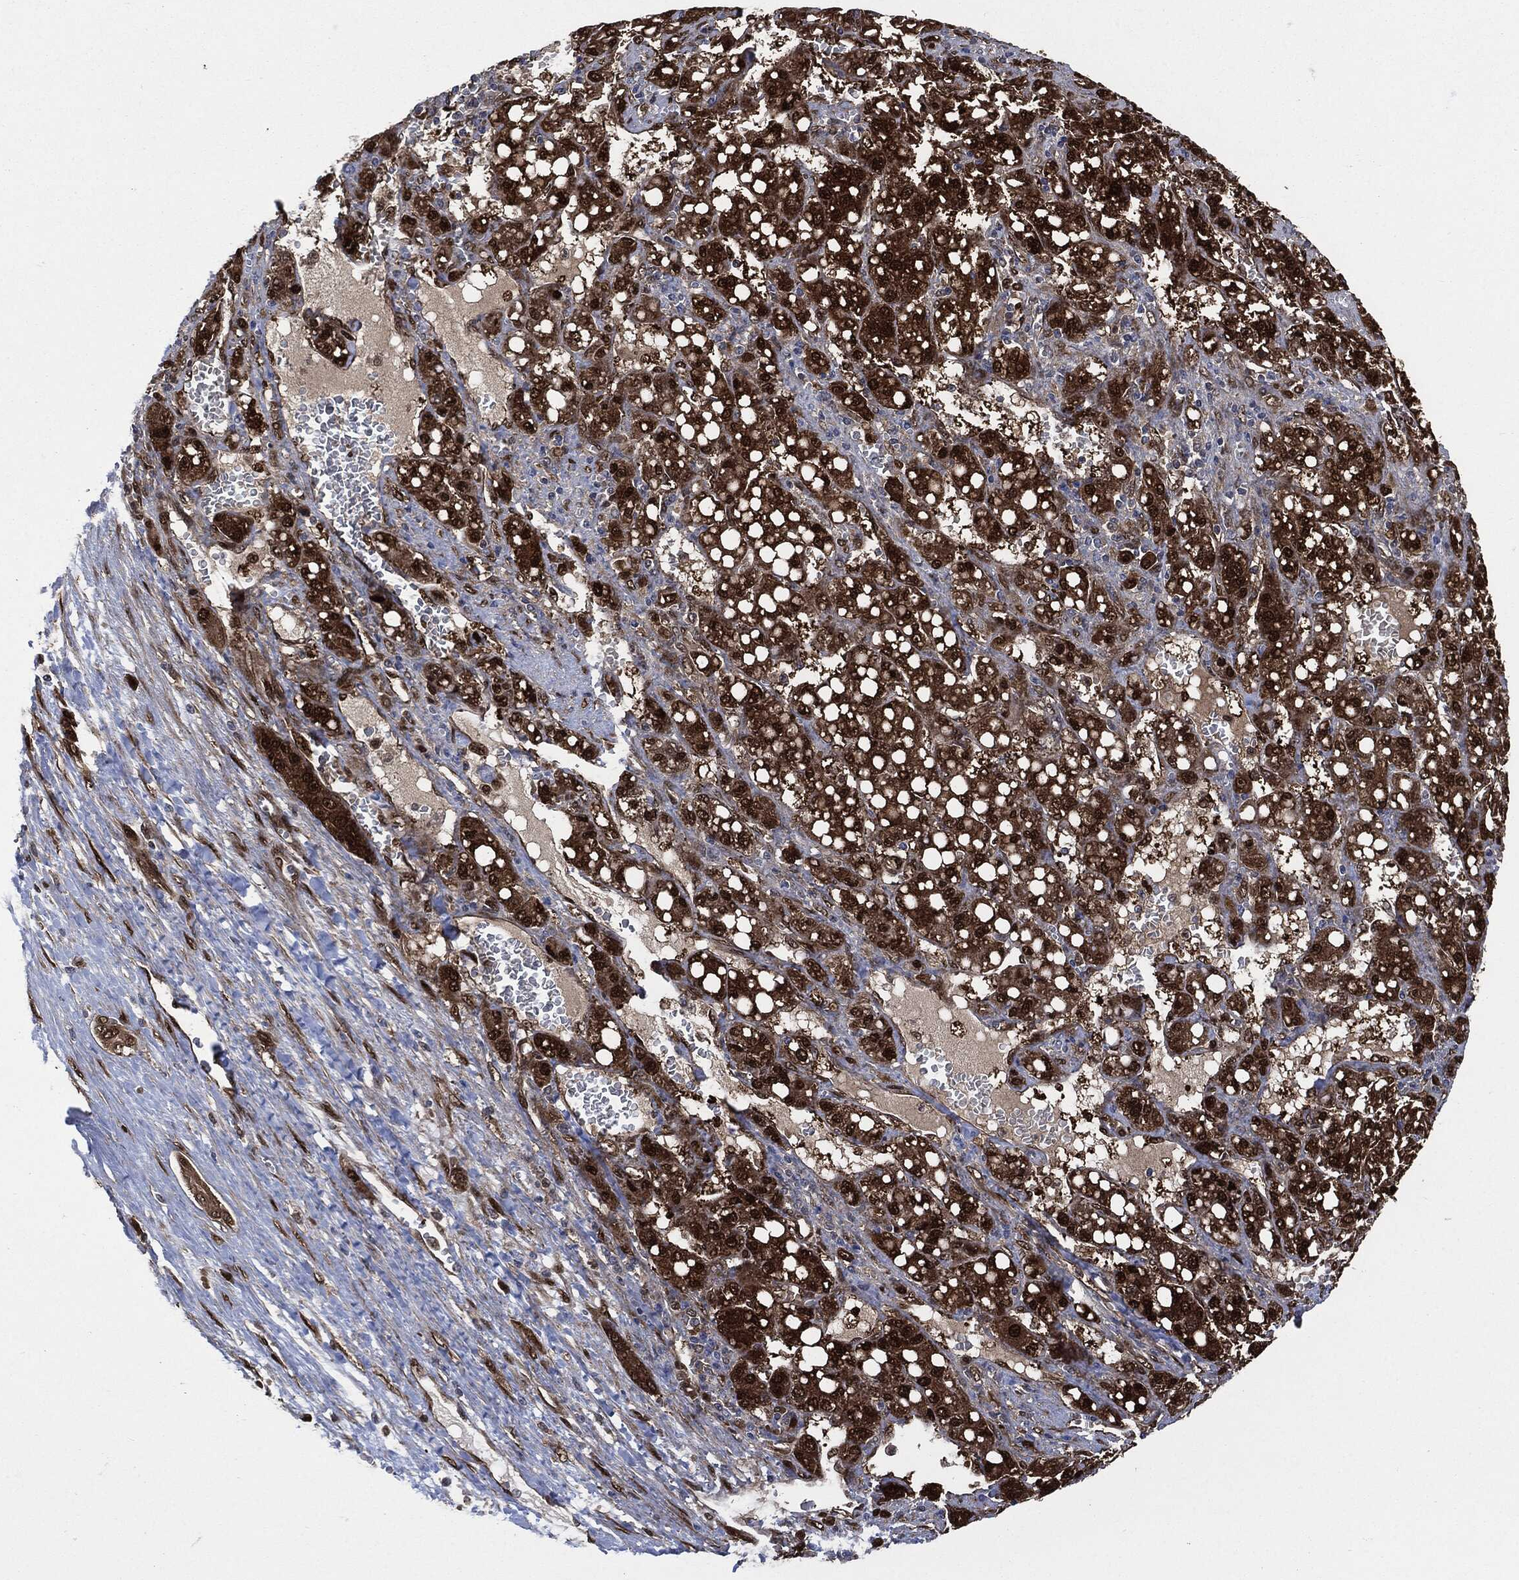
{"staining": {"intensity": "strong", "quantity": "25%-75%", "location": "cytoplasmic/membranous,nuclear"}, "tissue": "liver cancer", "cell_type": "Tumor cells", "image_type": "cancer", "snomed": [{"axis": "morphology", "description": "Carcinoma, Hepatocellular, NOS"}, {"axis": "topography", "description": "Liver"}], "caption": "About 25%-75% of tumor cells in liver cancer show strong cytoplasmic/membranous and nuclear protein staining as visualized by brown immunohistochemical staining.", "gene": "DCTN1", "patient": {"sex": "female", "age": 65}}